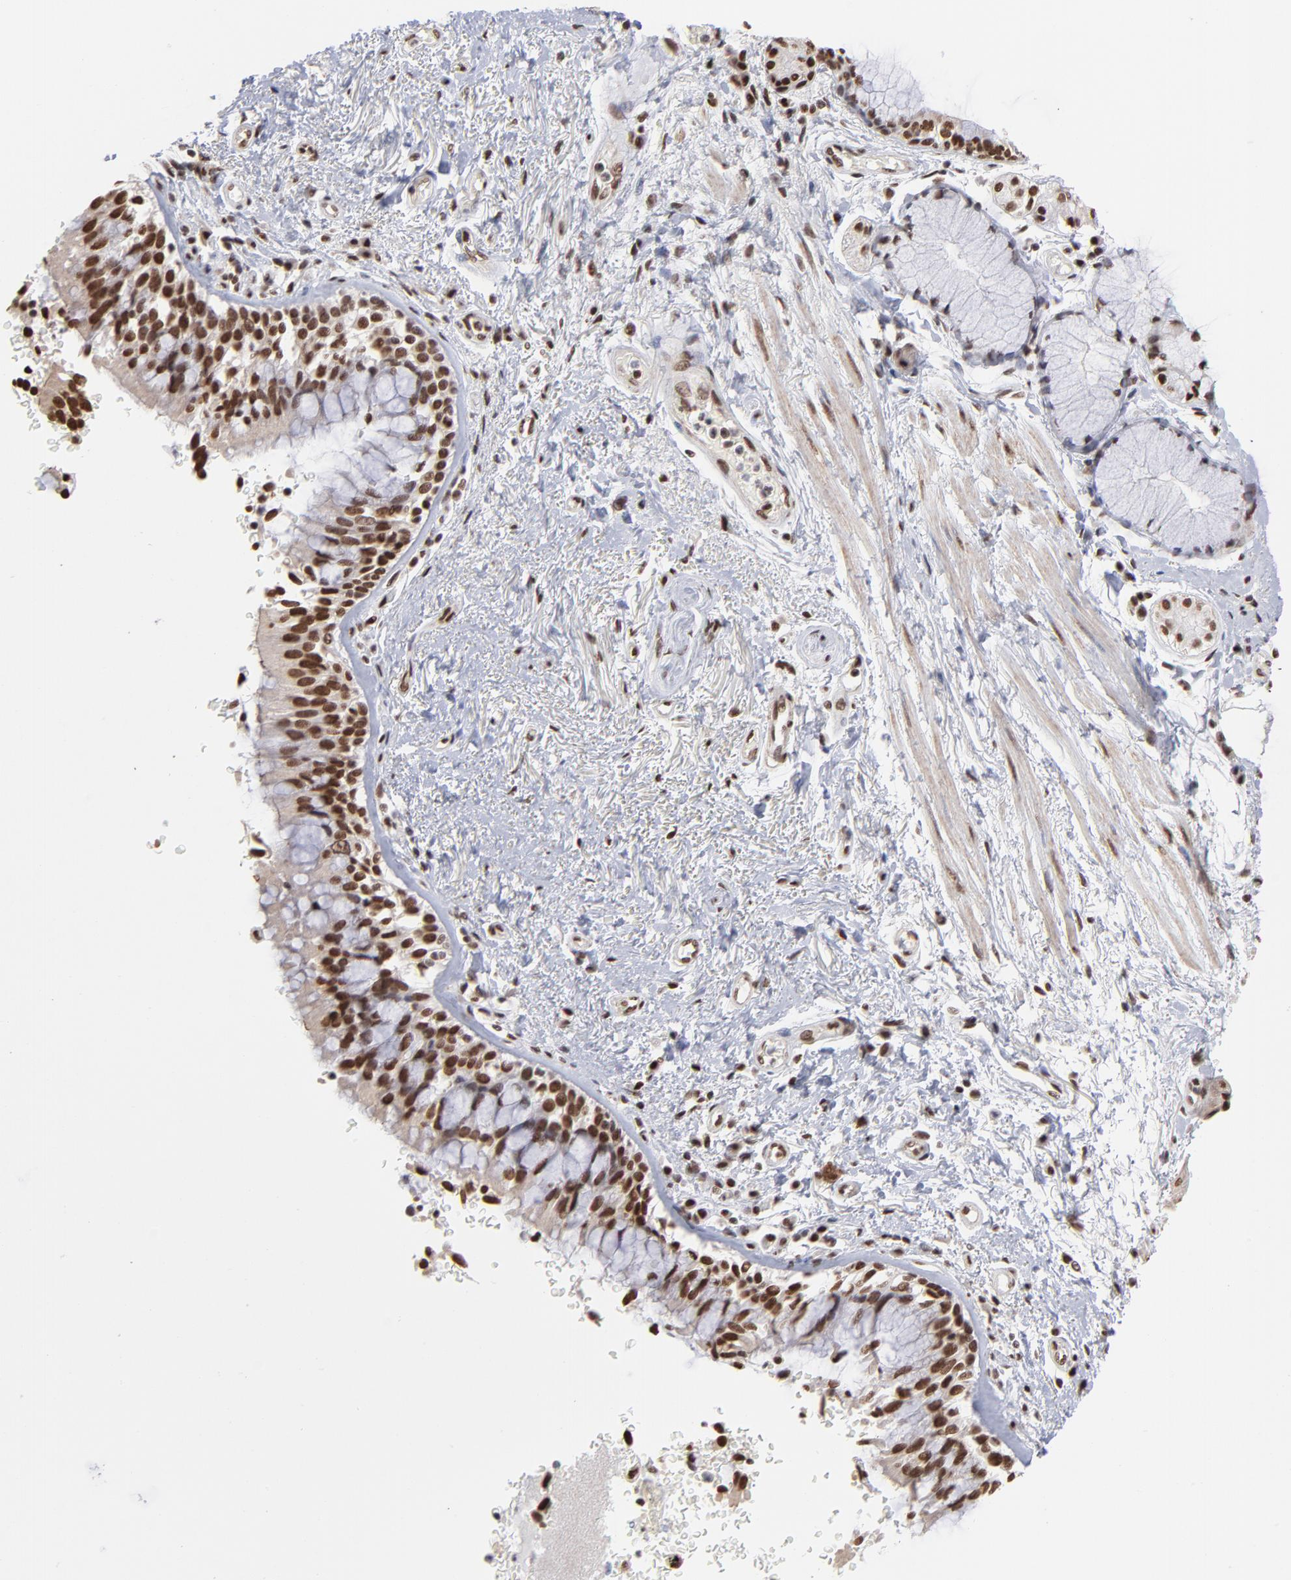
{"staining": {"intensity": "strong", "quantity": ">75%", "location": "cytoplasmic/membranous,nuclear"}, "tissue": "bronchus", "cell_type": "Respiratory epithelial cells", "image_type": "normal", "snomed": [{"axis": "morphology", "description": "Normal tissue, NOS"}, {"axis": "morphology", "description": "Adenocarcinoma, NOS"}, {"axis": "topography", "description": "Bronchus"}, {"axis": "topography", "description": "Lung"}], "caption": "High-power microscopy captured an IHC image of benign bronchus, revealing strong cytoplasmic/membranous,nuclear positivity in approximately >75% of respiratory epithelial cells.", "gene": "ZNF3", "patient": {"sex": "male", "age": 71}}